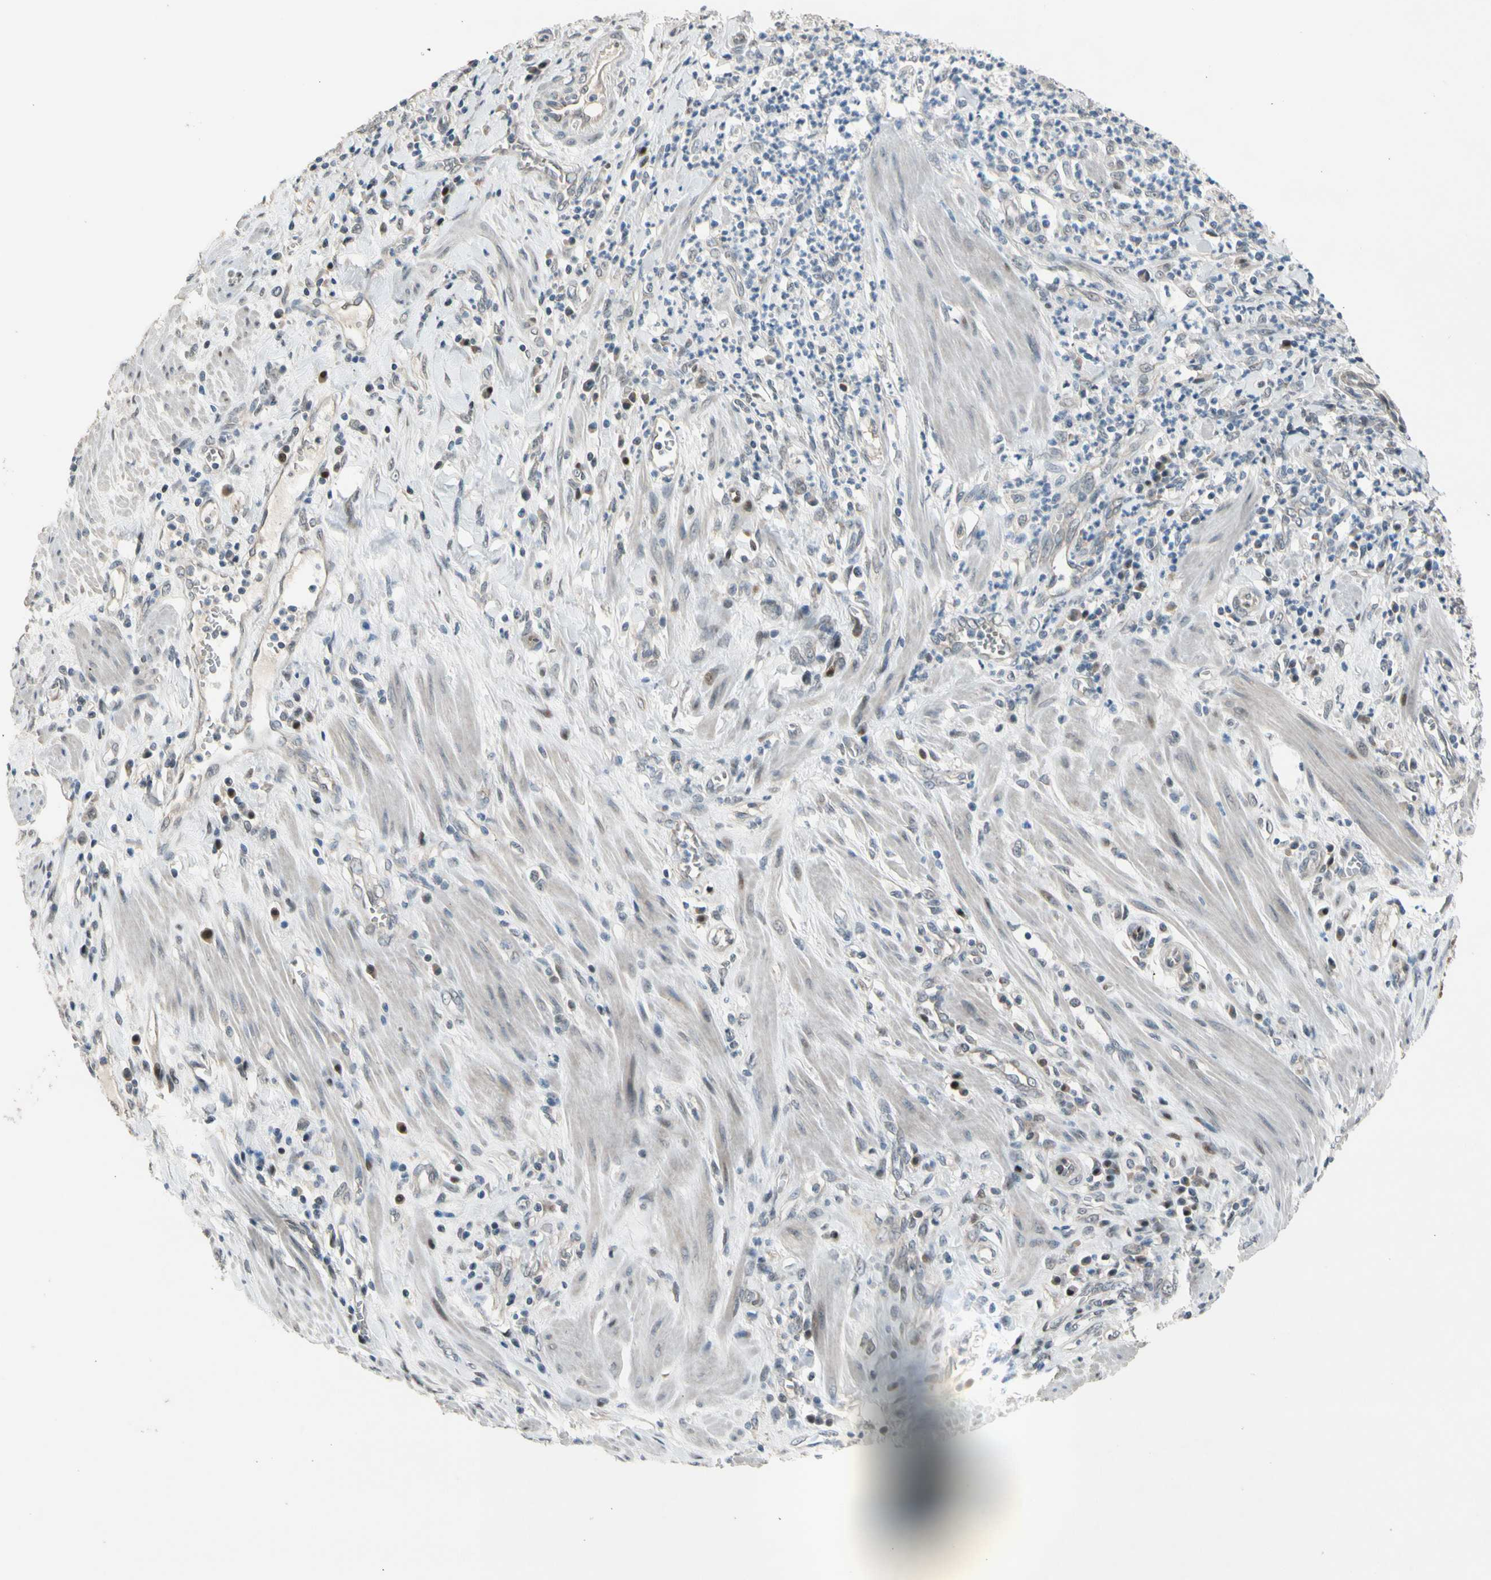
{"staining": {"intensity": "moderate", "quantity": "25%-75%", "location": "cytoplasmic/membranous"}, "tissue": "pancreatic cancer", "cell_type": "Tumor cells", "image_type": "cancer", "snomed": [{"axis": "morphology", "description": "Normal tissue, NOS"}, {"axis": "topography", "description": "Lymph node"}], "caption": "The image shows immunohistochemical staining of pancreatic cancer. There is moderate cytoplasmic/membranous positivity is identified in approximately 25%-75% of tumor cells.", "gene": "ZNF184", "patient": {"sex": "male", "age": 50}}